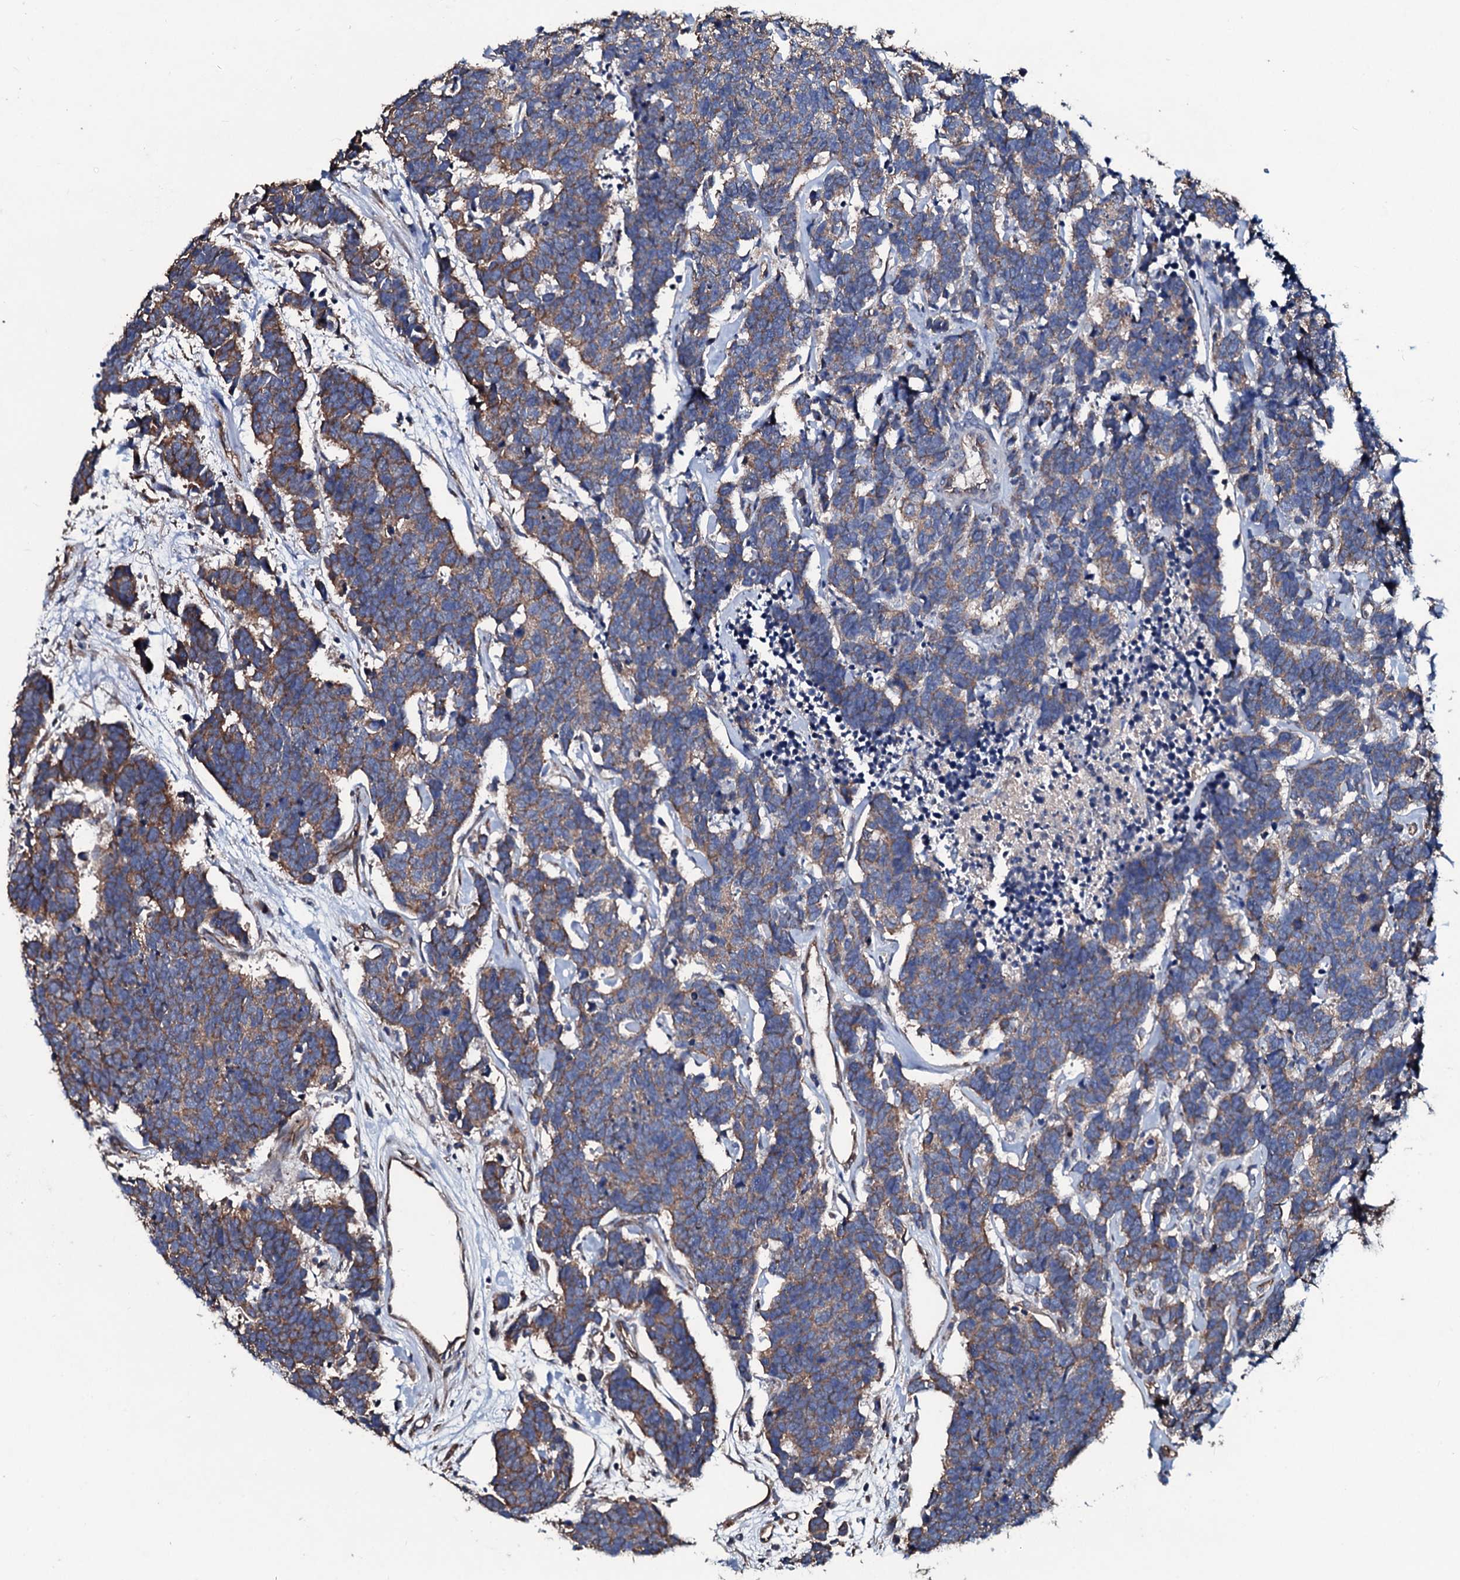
{"staining": {"intensity": "moderate", "quantity": ">75%", "location": "cytoplasmic/membranous"}, "tissue": "carcinoid", "cell_type": "Tumor cells", "image_type": "cancer", "snomed": [{"axis": "morphology", "description": "Carcinoma, NOS"}, {"axis": "morphology", "description": "Carcinoid, malignant, NOS"}, {"axis": "topography", "description": "Urinary bladder"}], "caption": "Human carcinoid stained for a protein (brown) reveals moderate cytoplasmic/membranous positive expression in about >75% of tumor cells.", "gene": "DMAC2", "patient": {"sex": "male", "age": 57}}